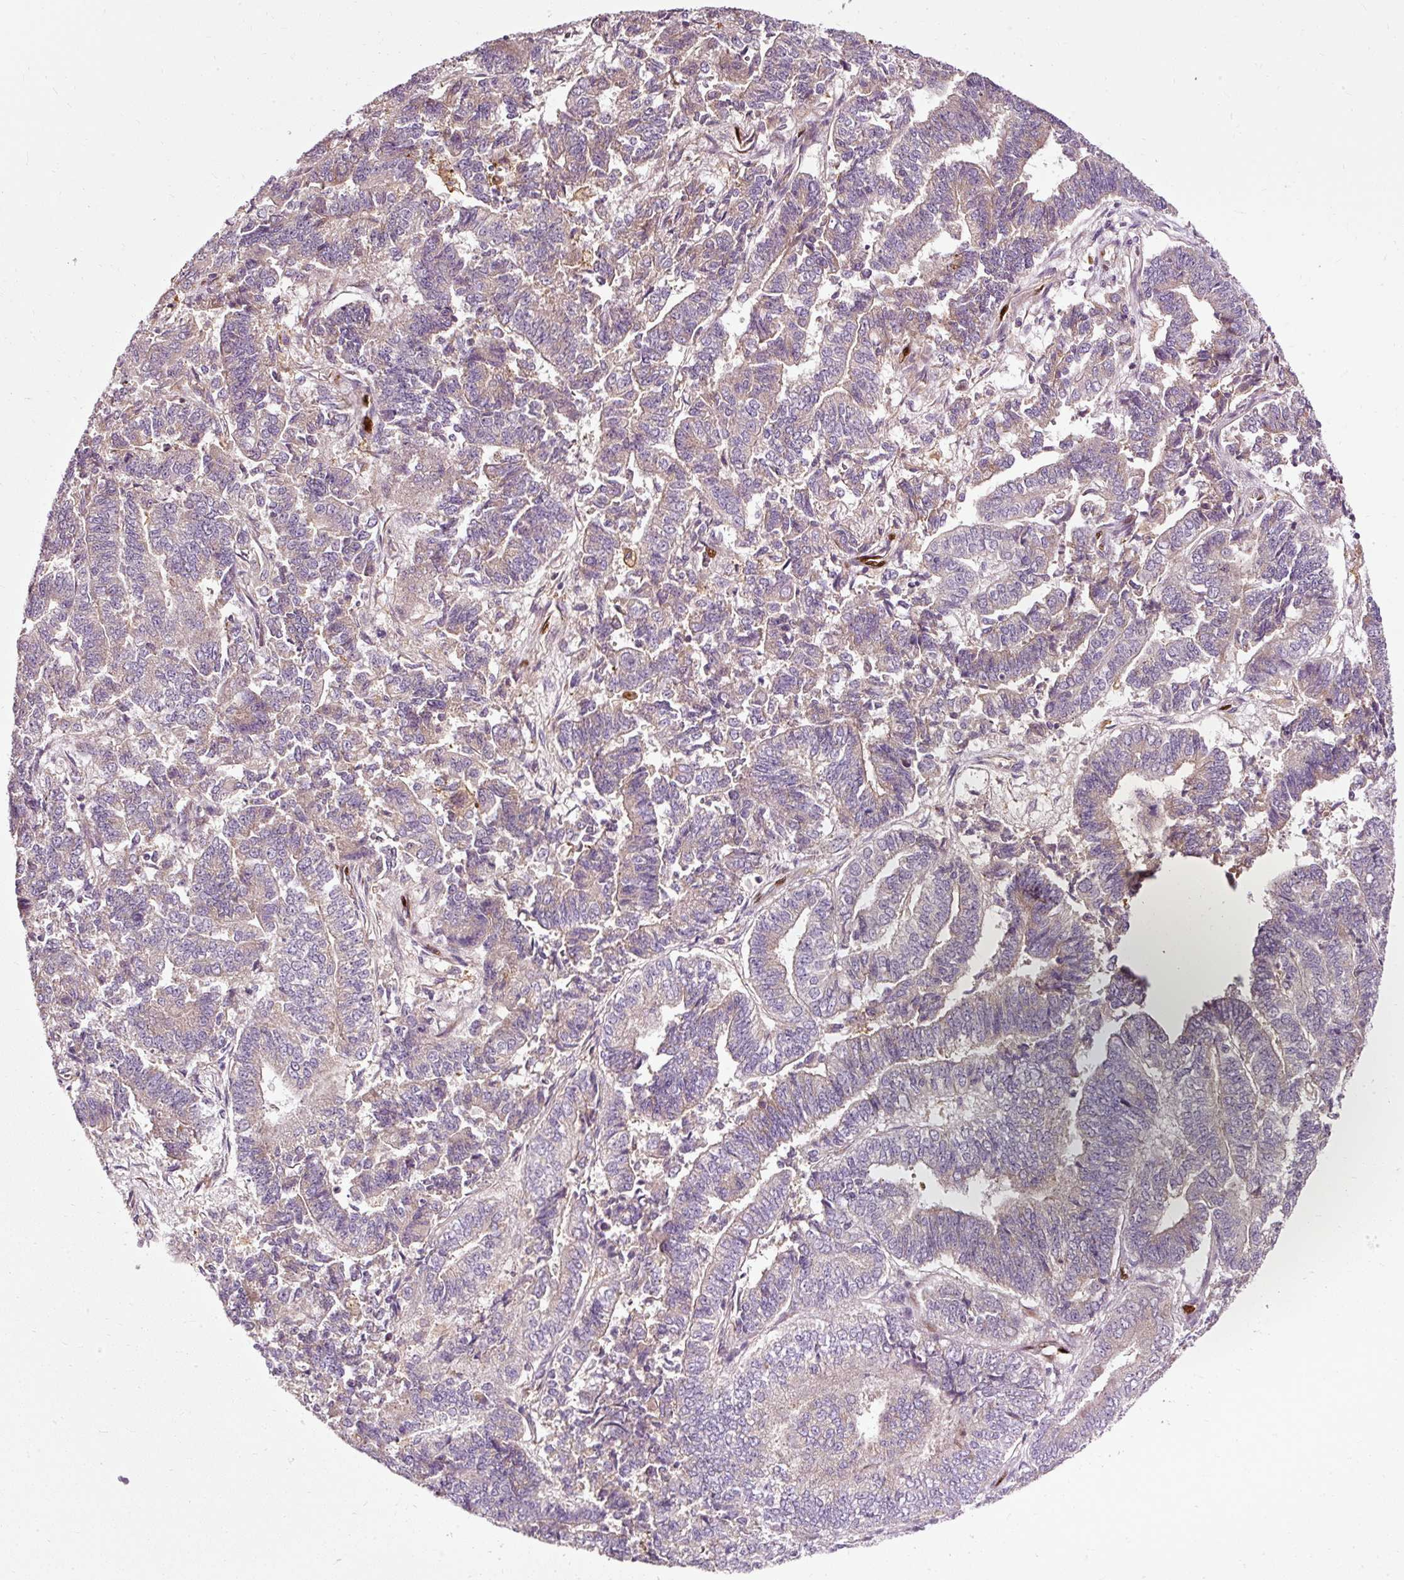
{"staining": {"intensity": "weak", "quantity": "<25%", "location": "cytoplasmic/membranous"}, "tissue": "endometrial cancer", "cell_type": "Tumor cells", "image_type": "cancer", "snomed": [{"axis": "morphology", "description": "Adenocarcinoma, NOS"}, {"axis": "topography", "description": "Endometrium"}], "caption": "Human endometrial adenocarcinoma stained for a protein using IHC reveals no staining in tumor cells.", "gene": "NAPA", "patient": {"sex": "female", "age": 72}}